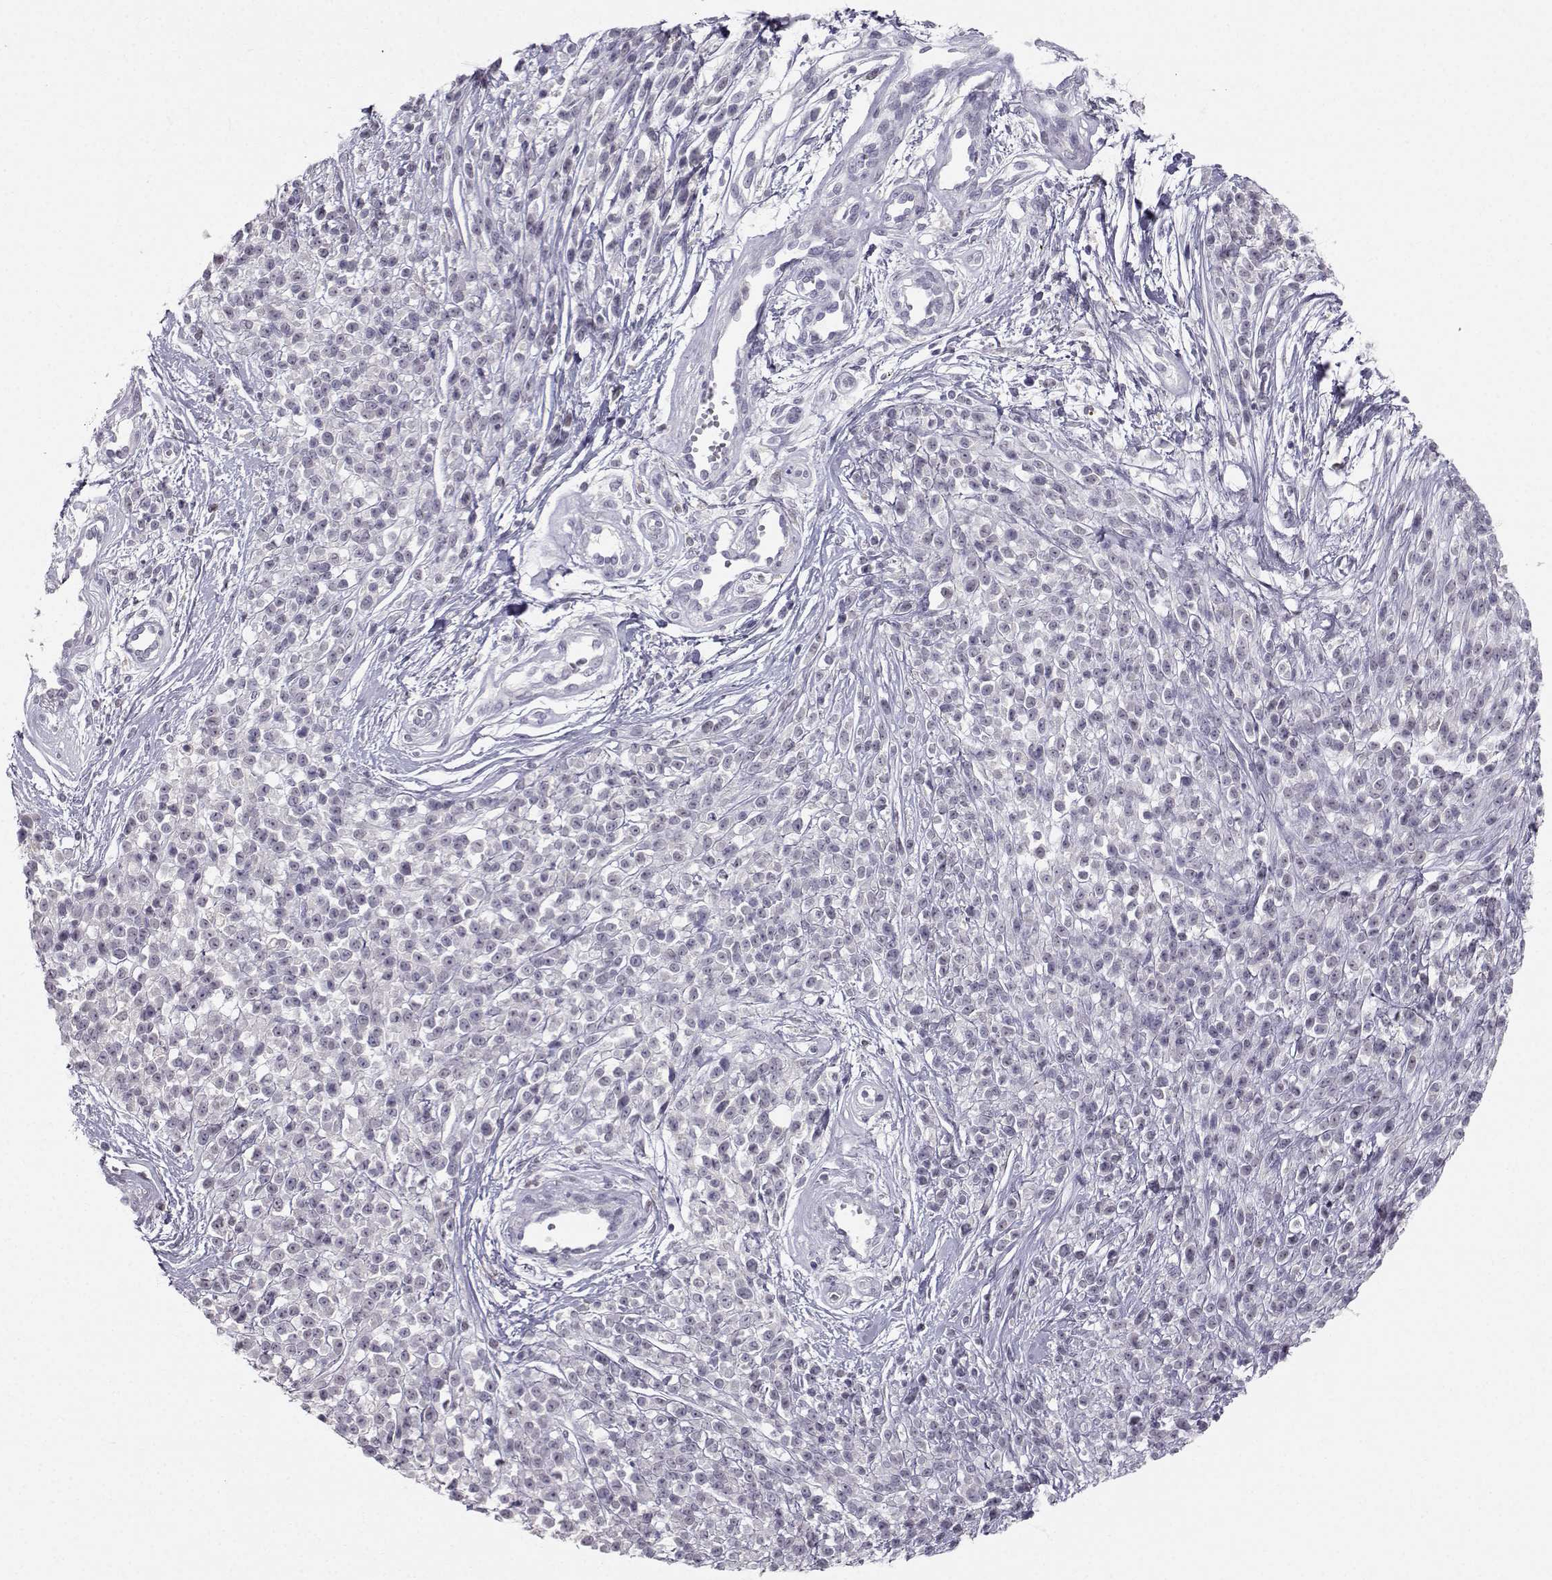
{"staining": {"intensity": "negative", "quantity": "none", "location": "none"}, "tissue": "melanoma", "cell_type": "Tumor cells", "image_type": "cancer", "snomed": [{"axis": "morphology", "description": "Malignant melanoma, NOS"}, {"axis": "topography", "description": "Skin"}, {"axis": "topography", "description": "Skin of trunk"}], "caption": "High magnification brightfield microscopy of malignant melanoma stained with DAB (brown) and counterstained with hematoxylin (blue): tumor cells show no significant staining.", "gene": "ZNF185", "patient": {"sex": "male", "age": 74}}